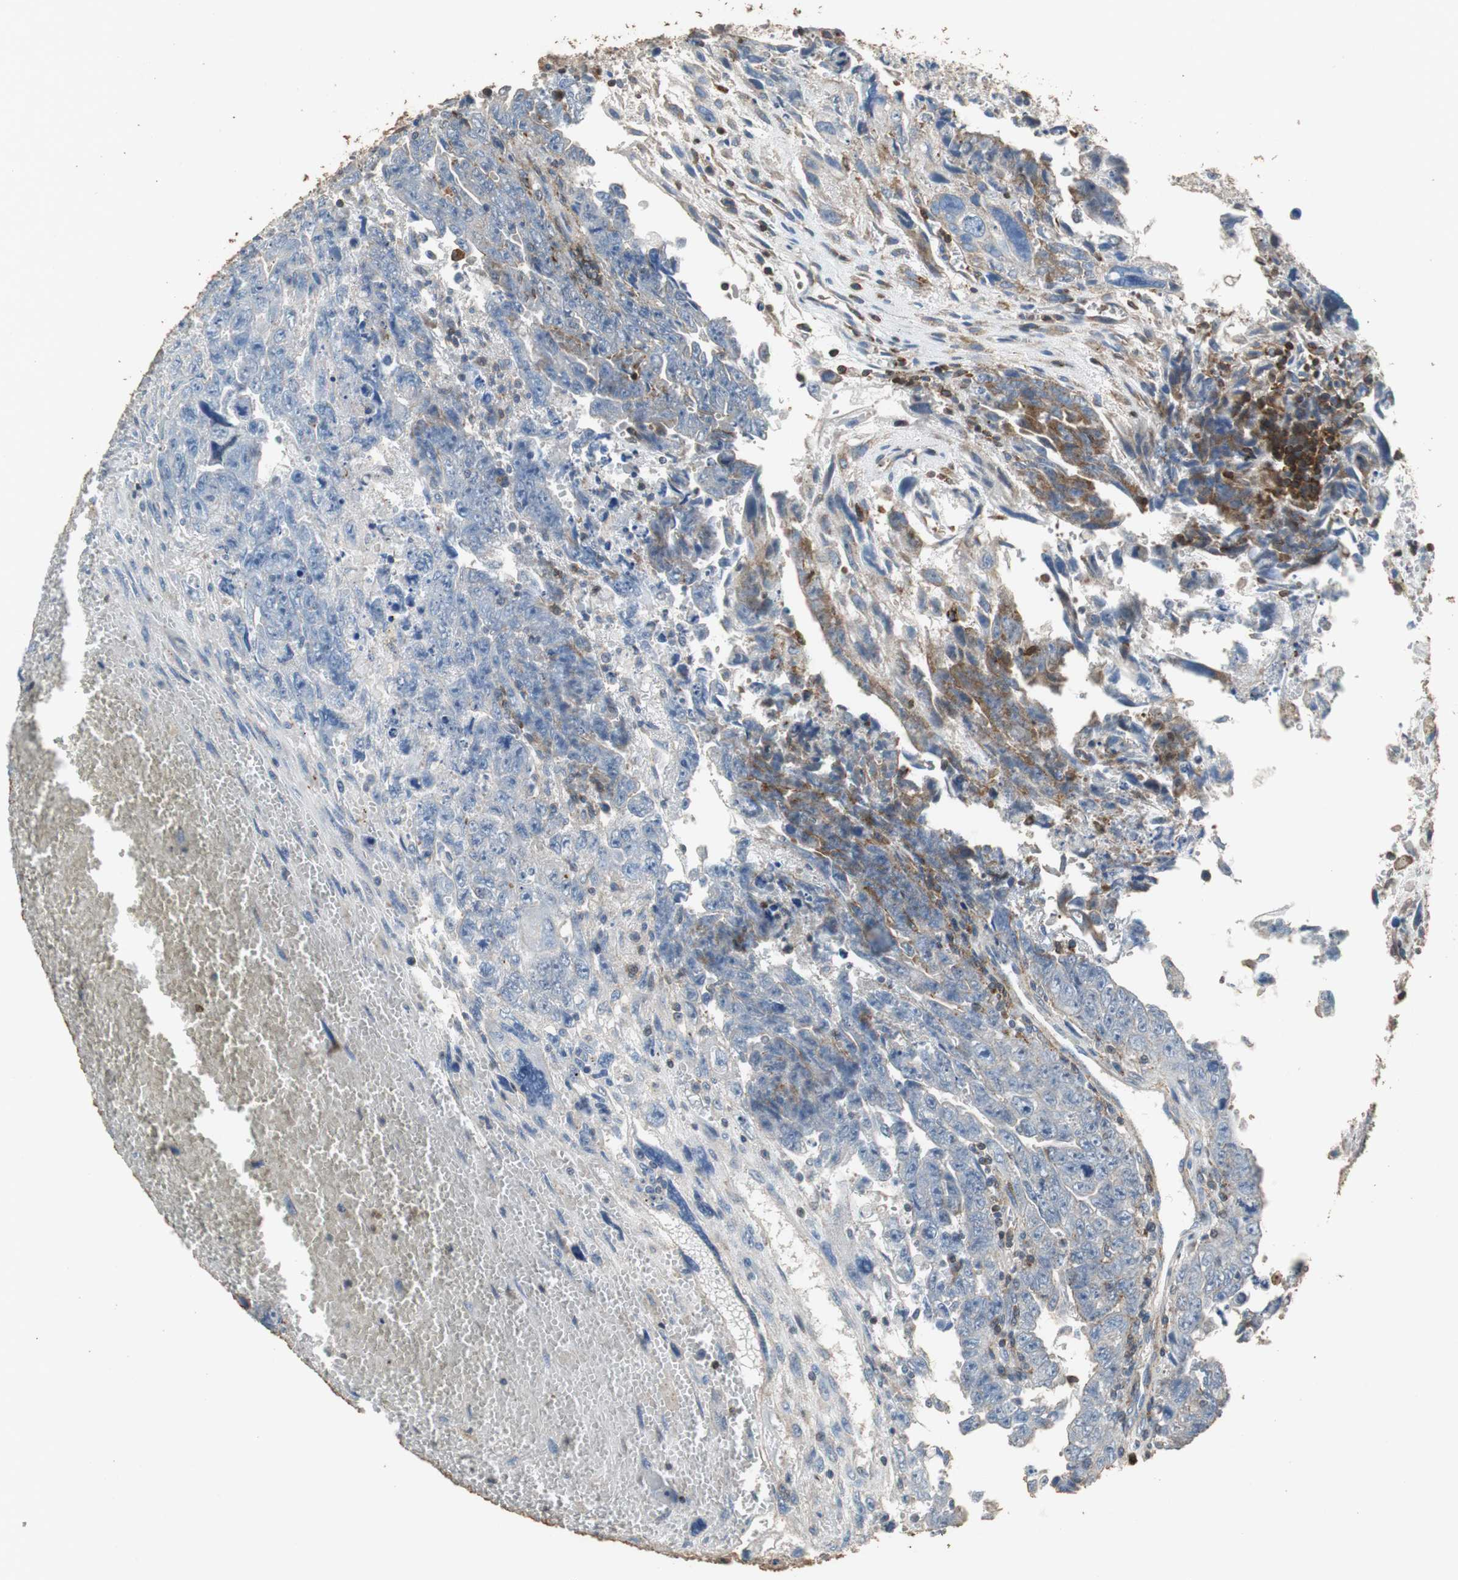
{"staining": {"intensity": "weak", "quantity": "<25%", "location": "cytoplasmic/membranous"}, "tissue": "testis cancer", "cell_type": "Tumor cells", "image_type": "cancer", "snomed": [{"axis": "morphology", "description": "Carcinoma, Embryonal, NOS"}, {"axis": "topography", "description": "Testis"}], "caption": "This is a histopathology image of IHC staining of embryonal carcinoma (testis), which shows no positivity in tumor cells. (DAB immunohistochemistry, high magnification).", "gene": "PRKRA", "patient": {"sex": "male", "age": 28}}